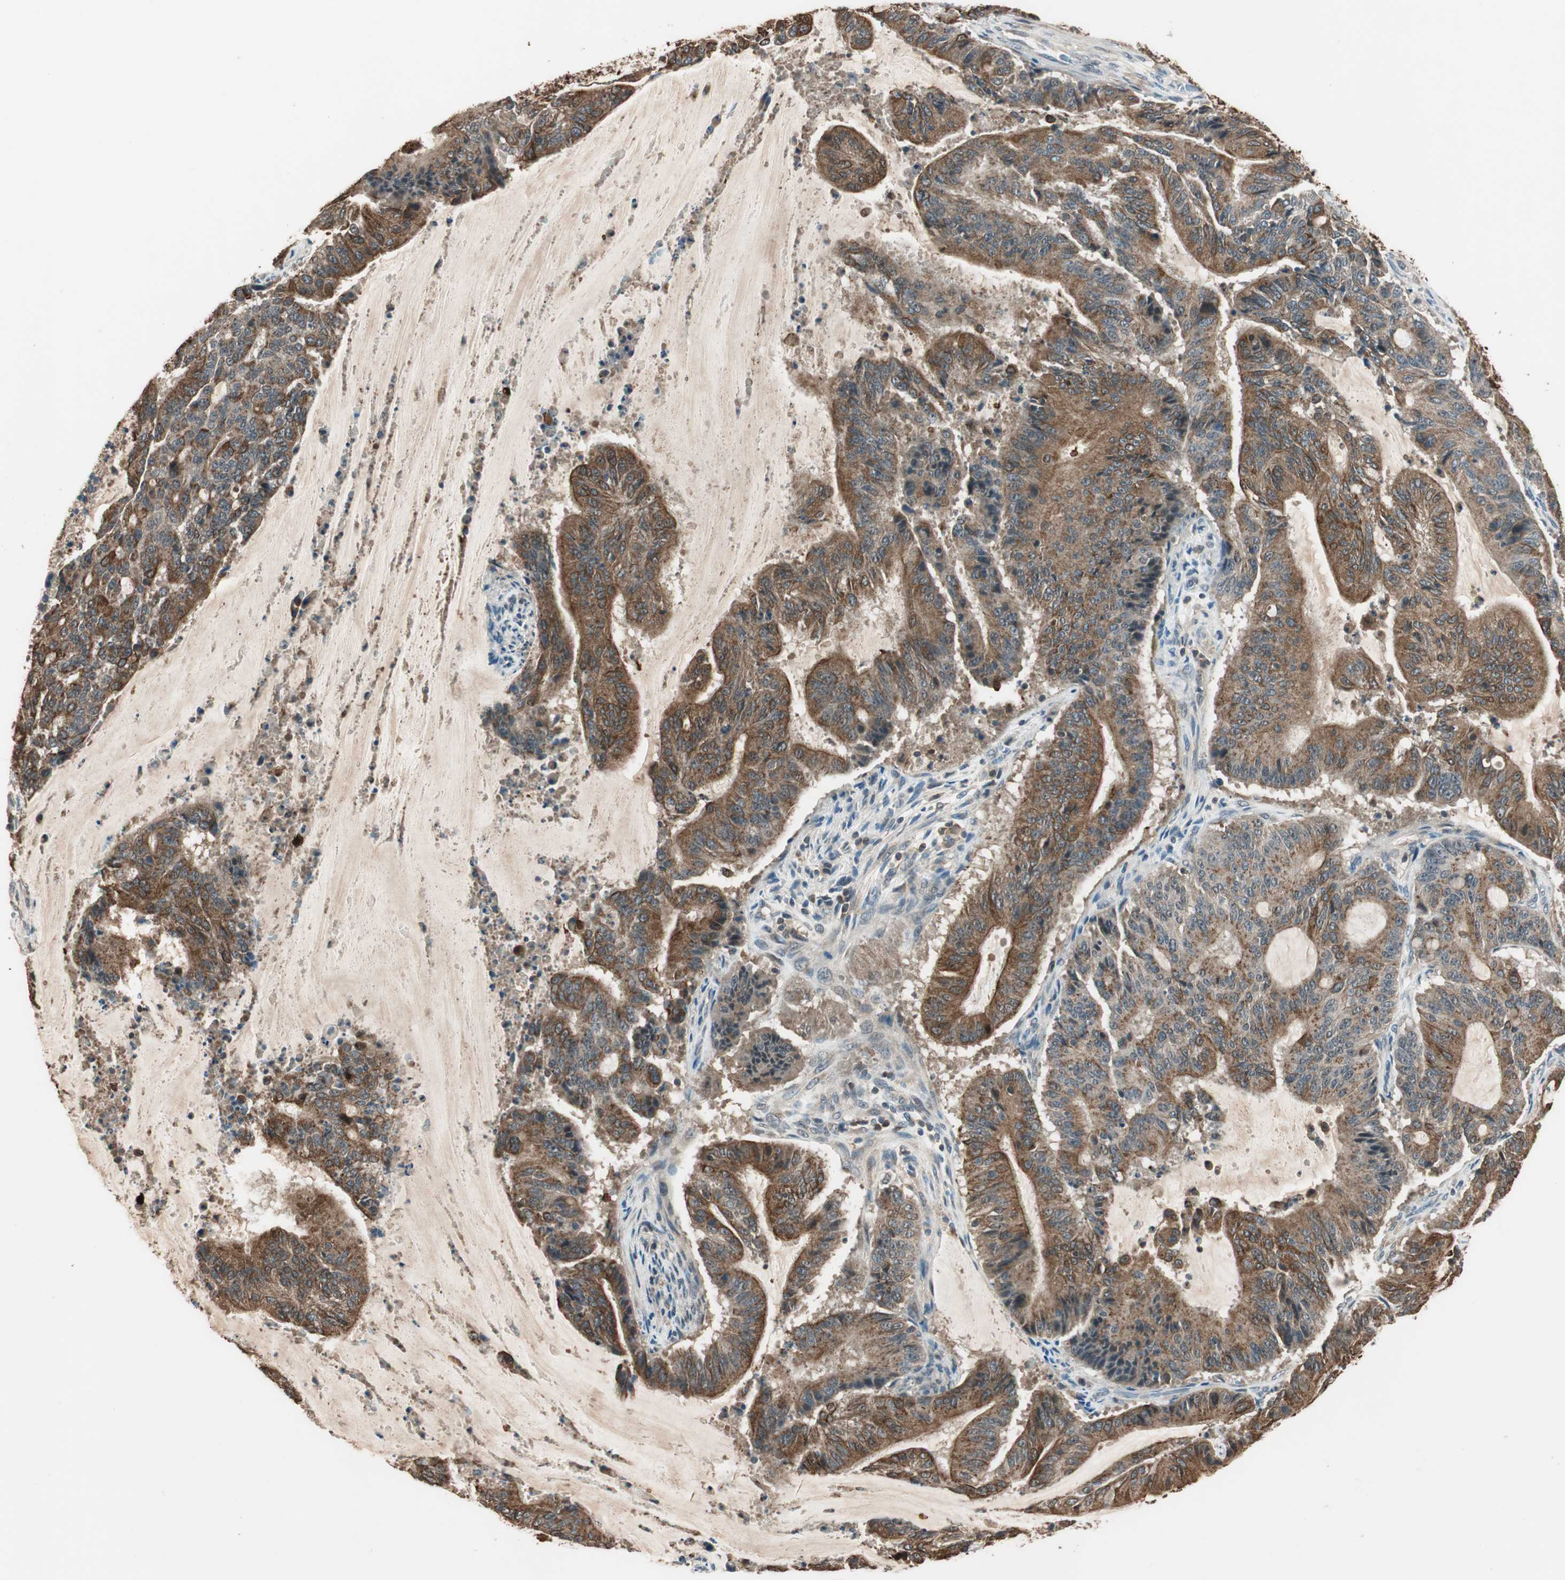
{"staining": {"intensity": "strong", "quantity": ">75%", "location": "cytoplasmic/membranous"}, "tissue": "liver cancer", "cell_type": "Tumor cells", "image_type": "cancer", "snomed": [{"axis": "morphology", "description": "Cholangiocarcinoma"}, {"axis": "topography", "description": "Liver"}], "caption": "Immunohistochemistry of cholangiocarcinoma (liver) demonstrates high levels of strong cytoplasmic/membranous staining in about >75% of tumor cells.", "gene": "TRIM21", "patient": {"sex": "female", "age": 73}}